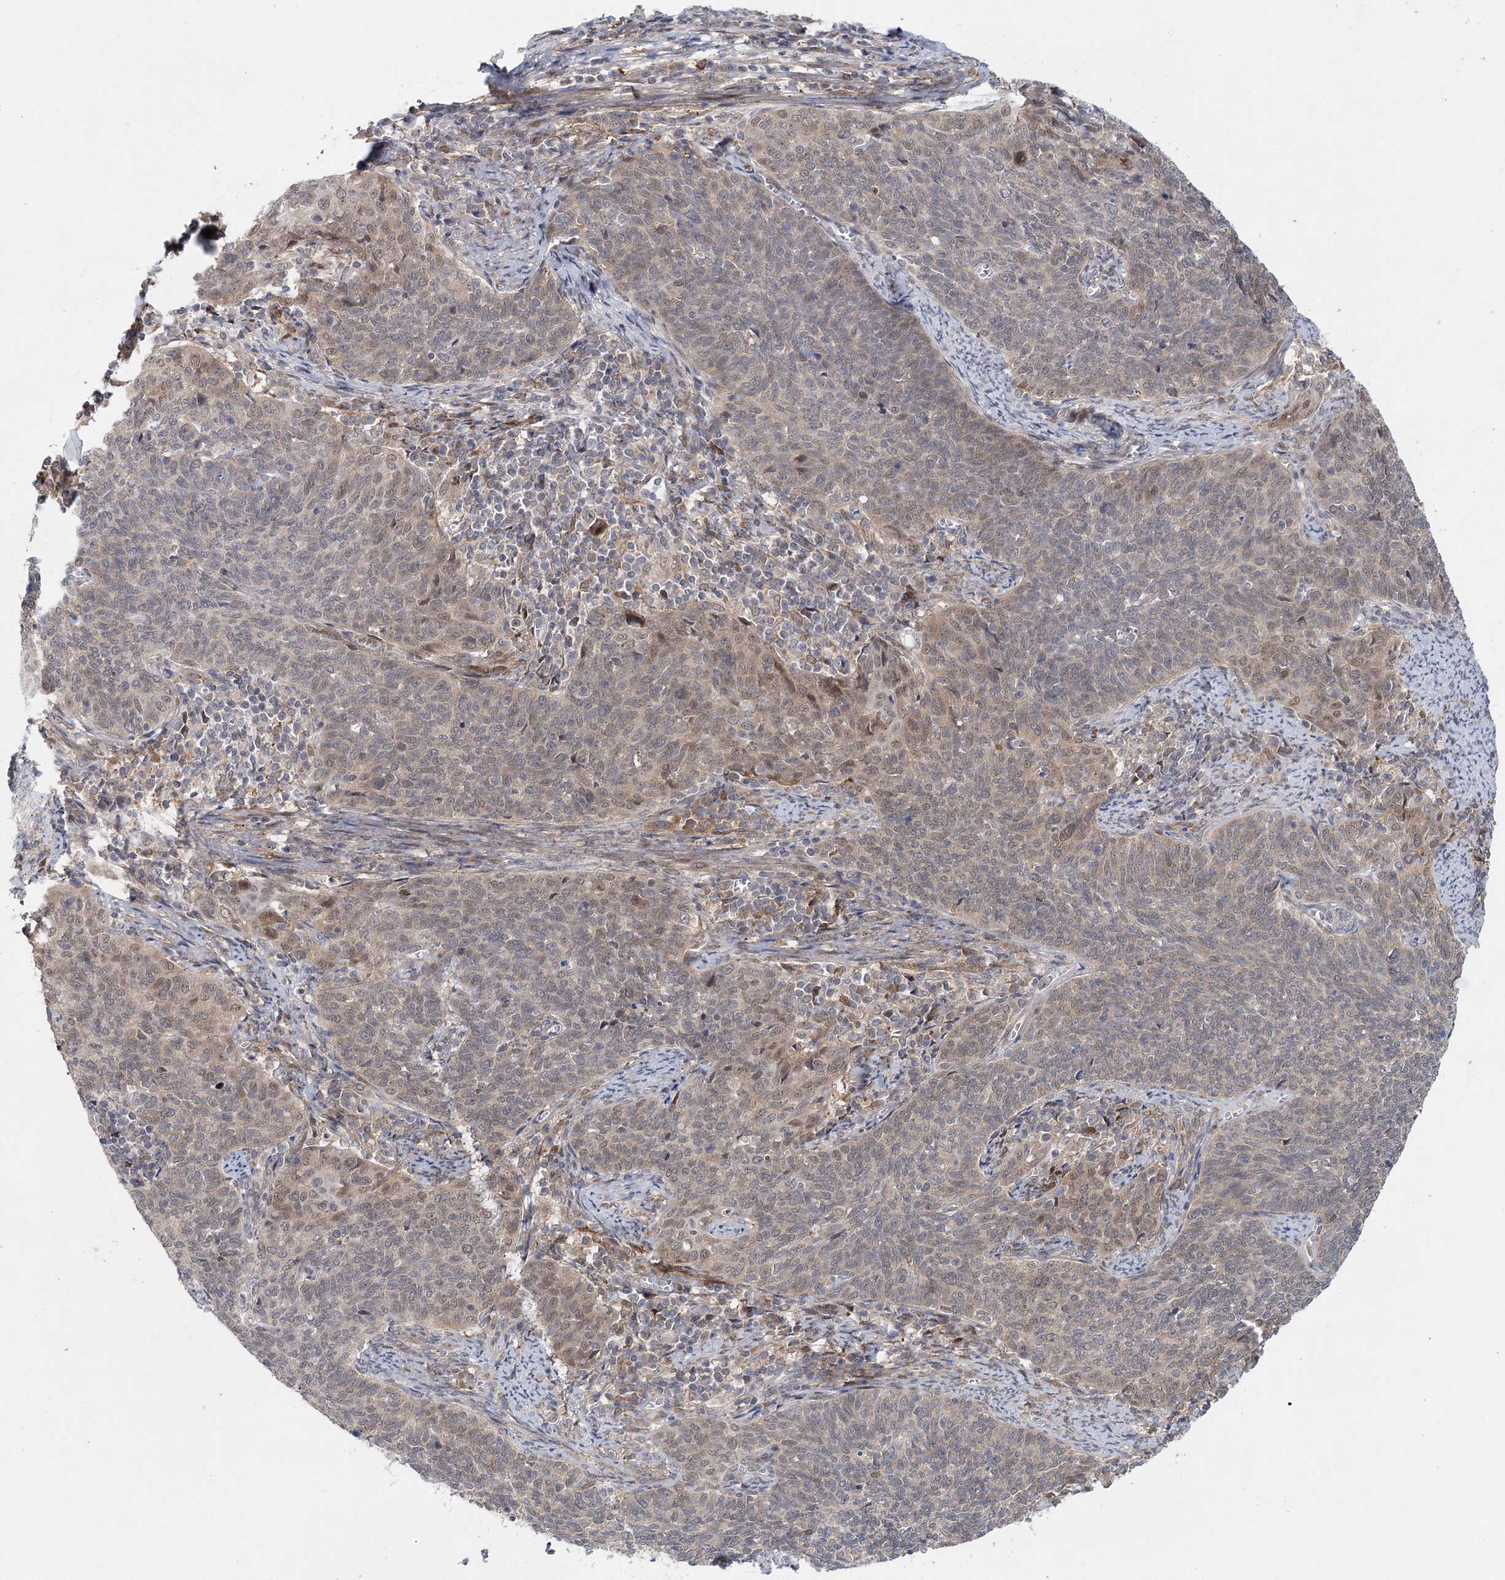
{"staining": {"intensity": "weak", "quantity": "25%-75%", "location": "cytoplasmic/membranous,nuclear"}, "tissue": "cervical cancer", "cell_type": "Tumor cells", "image_type": "cancer", "snomed": [{"axis": "morphology", "description": "Squamous cell carcinoma, NOS"}, {"axis": "topography", "description": "Cervix"}], "caption": "Brown immunohistochemical staining in cervical cancer displays weak cytoplasmic/membranous and nuclear staining in approximately 25%-75% of tumor cells. The staining is performed using DAB (3,3'-diaminobenzidine) brown chromogen to label protein expression. The nuclei are counter-stained blue using hematoxylin.", "gene": "AP3B1", "patient": {"sex": "female", "age": 39}}